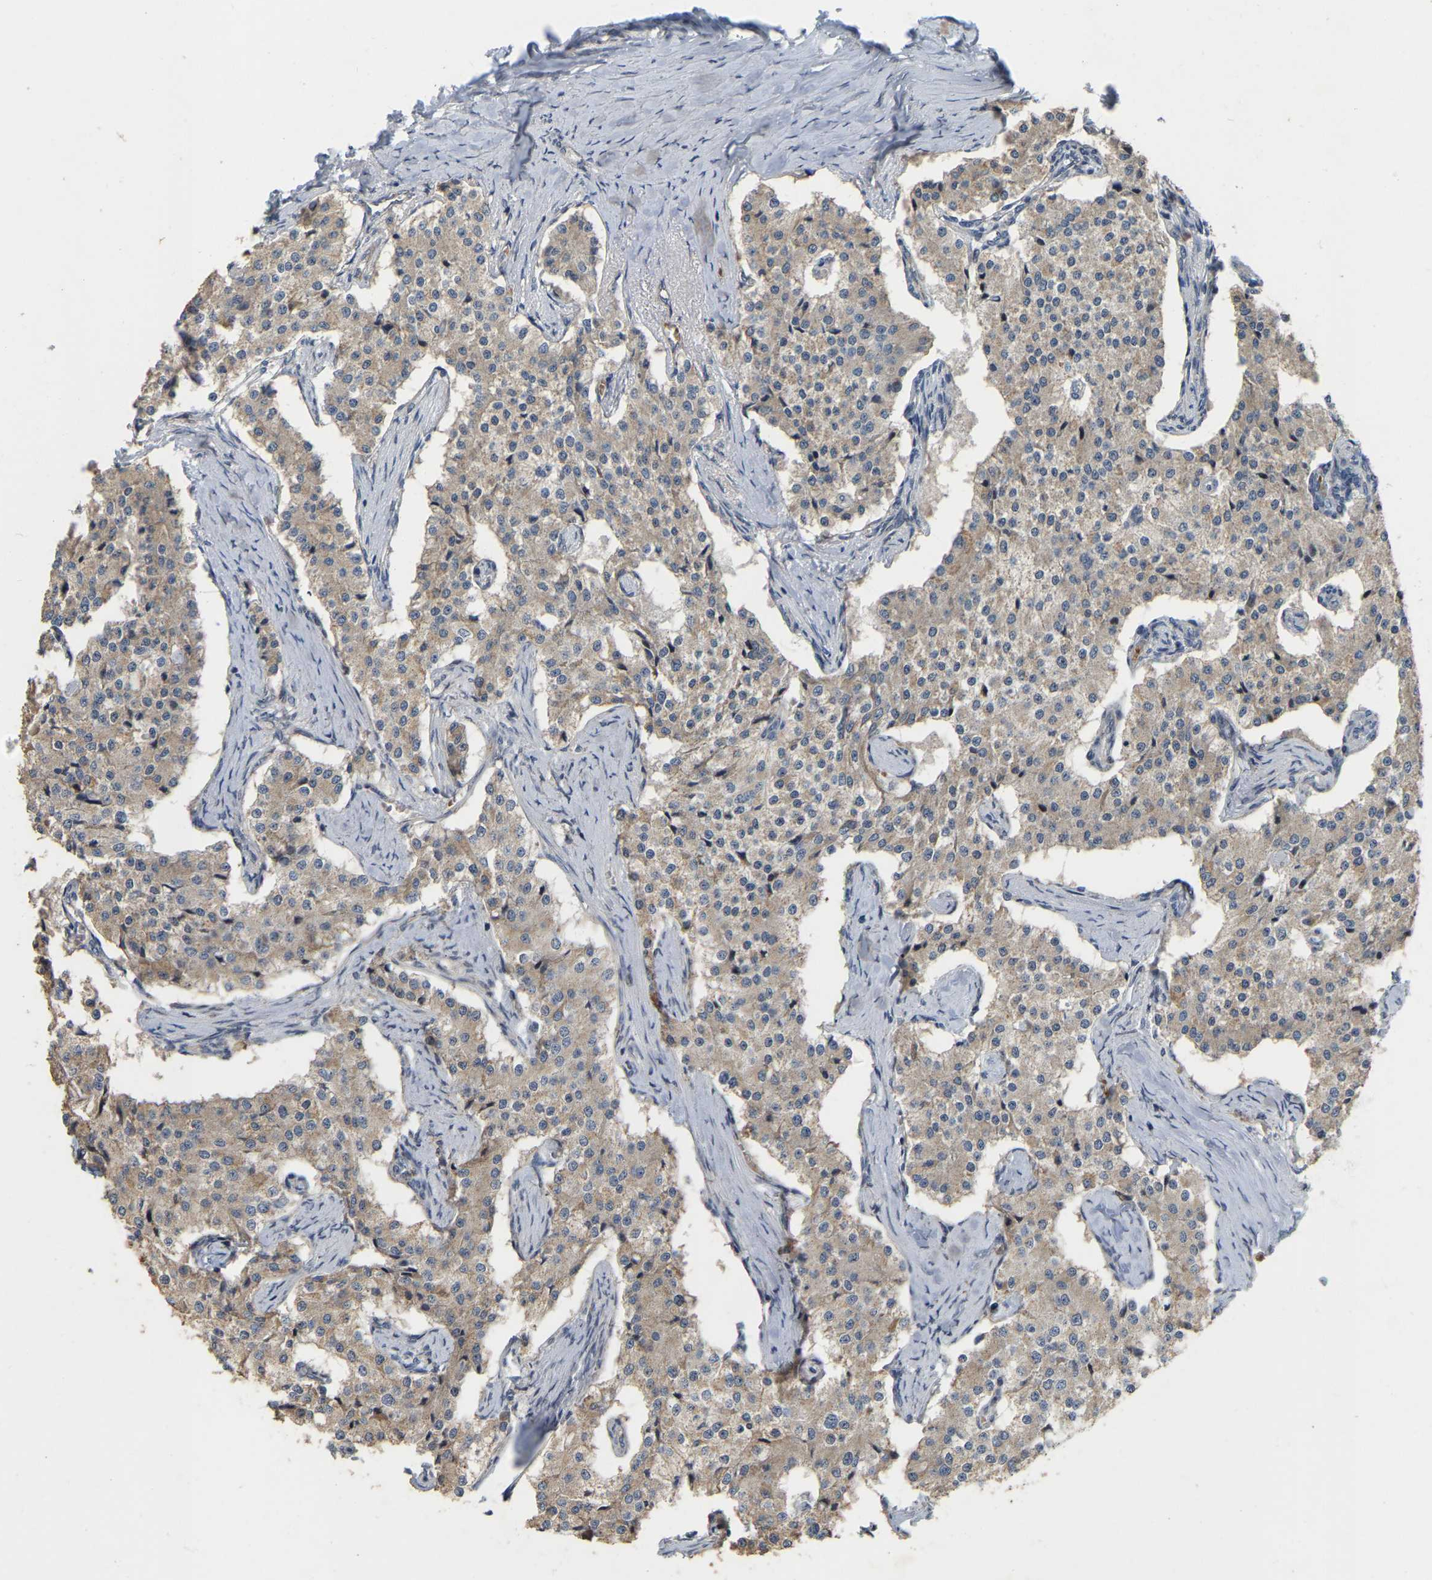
{"staining": {"intensity": "weak", "quantity": ">75%", "location": "cytoplasmic/membranous"}, "tissue": "carcinoid", "cell_type": "Tumor cells", "image_type": "cancer", "snomed": [{"axis": "morphology", "description": "Carcinoid, malignant, NOS"}, {"axis": "topography", "description": "Colon"}], "caption": "DAB immunohistochemical staining of human carcinoid displays weak cytoplasmic/membranous protein expression in approximately >75% of tumor cells.", "gene": "SSH1", "patient": {"sex": "female", "age": 52}}